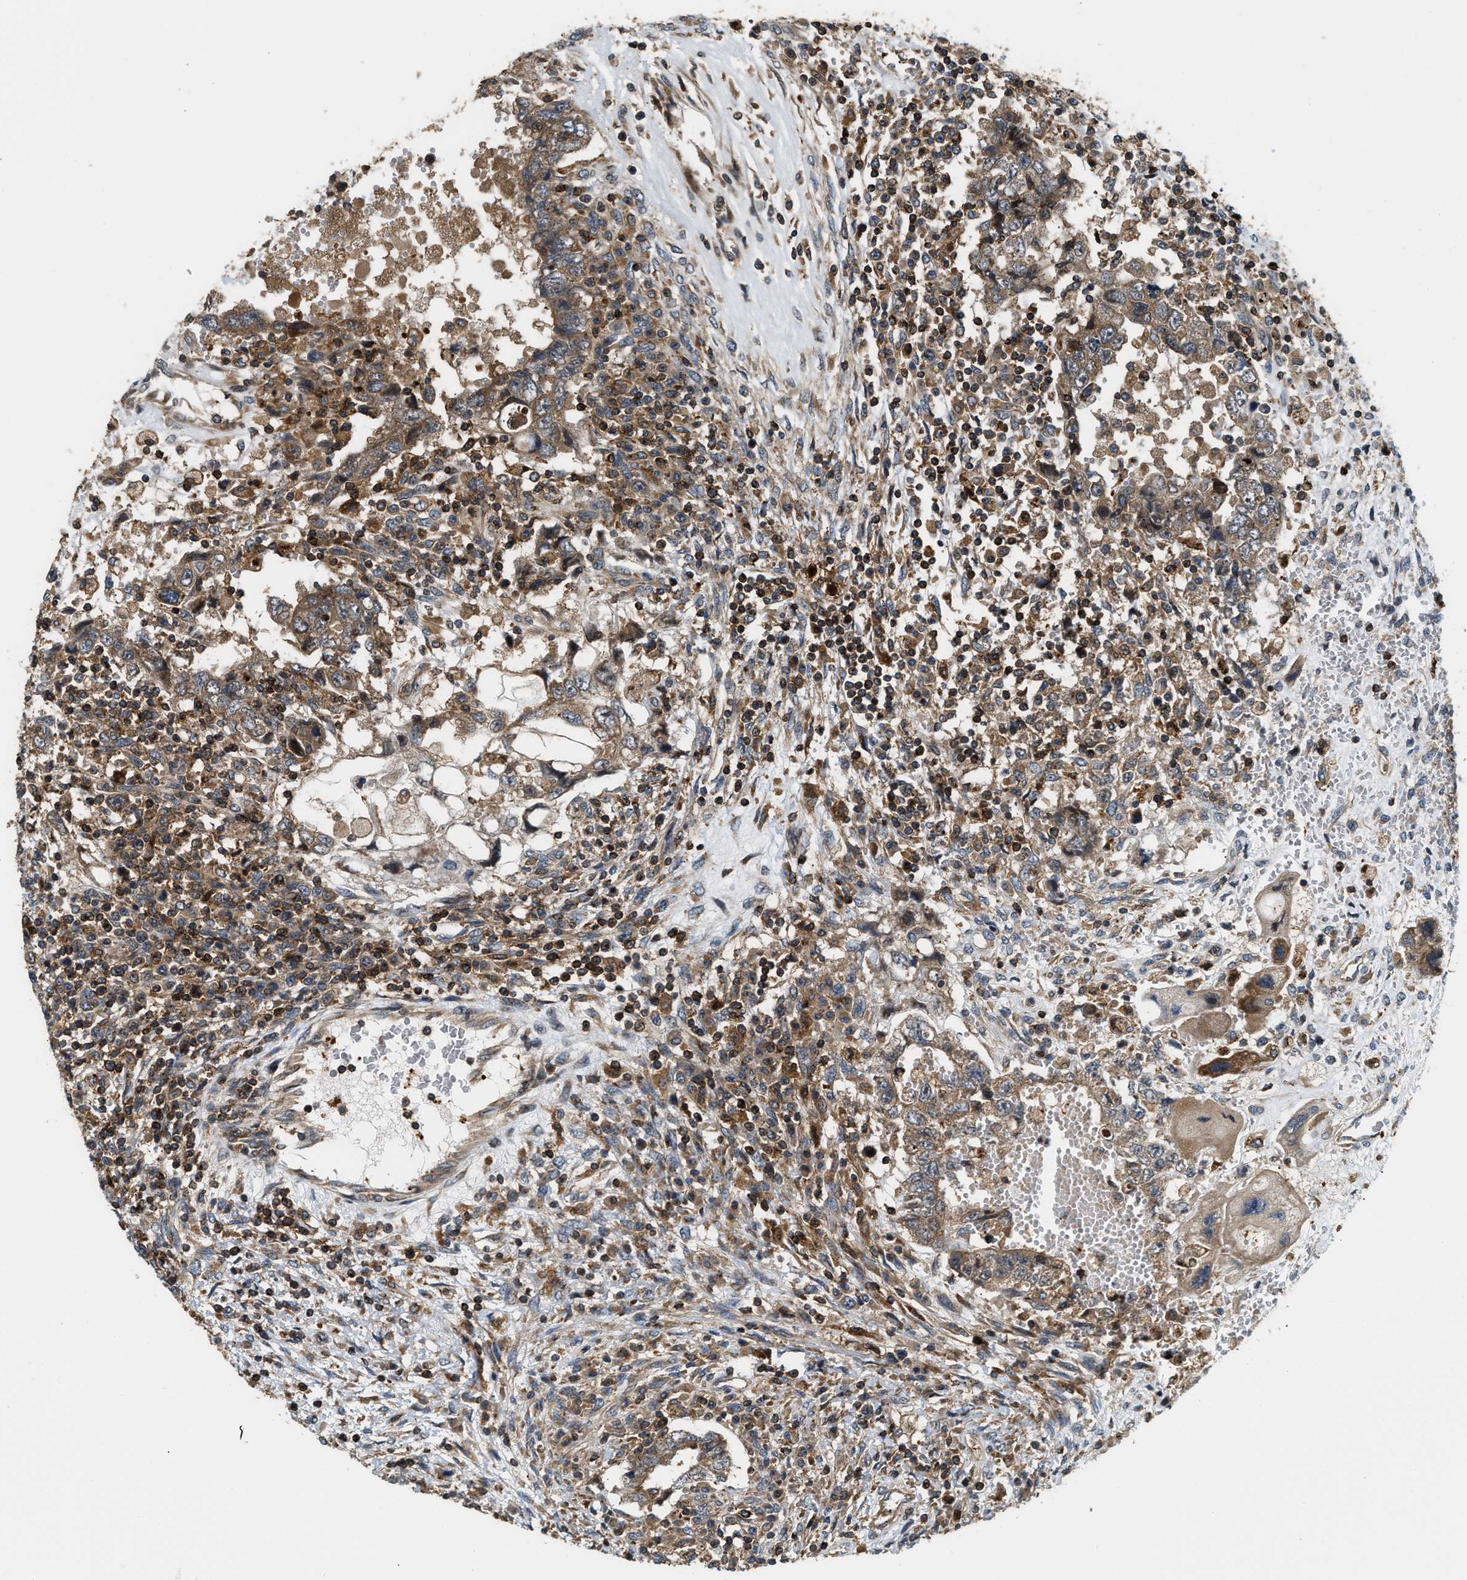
{"staining": {"intensity": "moderate", "quantity": ">75%", "location": "cytoplasmic/membranous"}, "tissue": "testis cancer", "cell_type": "Tumor cells", "image_type": "cancer", "snomed": [{"axis": "morphology", "description": "Carcinoma, Embryonal, NOS"}, {"axis": "topography", "description": "Testis"}], "caption": "Immunohistochemical staining of testis embryonal carcinoma reveals medium levels of moderate cytoplasmic/membranous protein expression in about >75% of tumor cells.", "gene": "SNX5", "patient": {"sex": "male", "age": 26}}